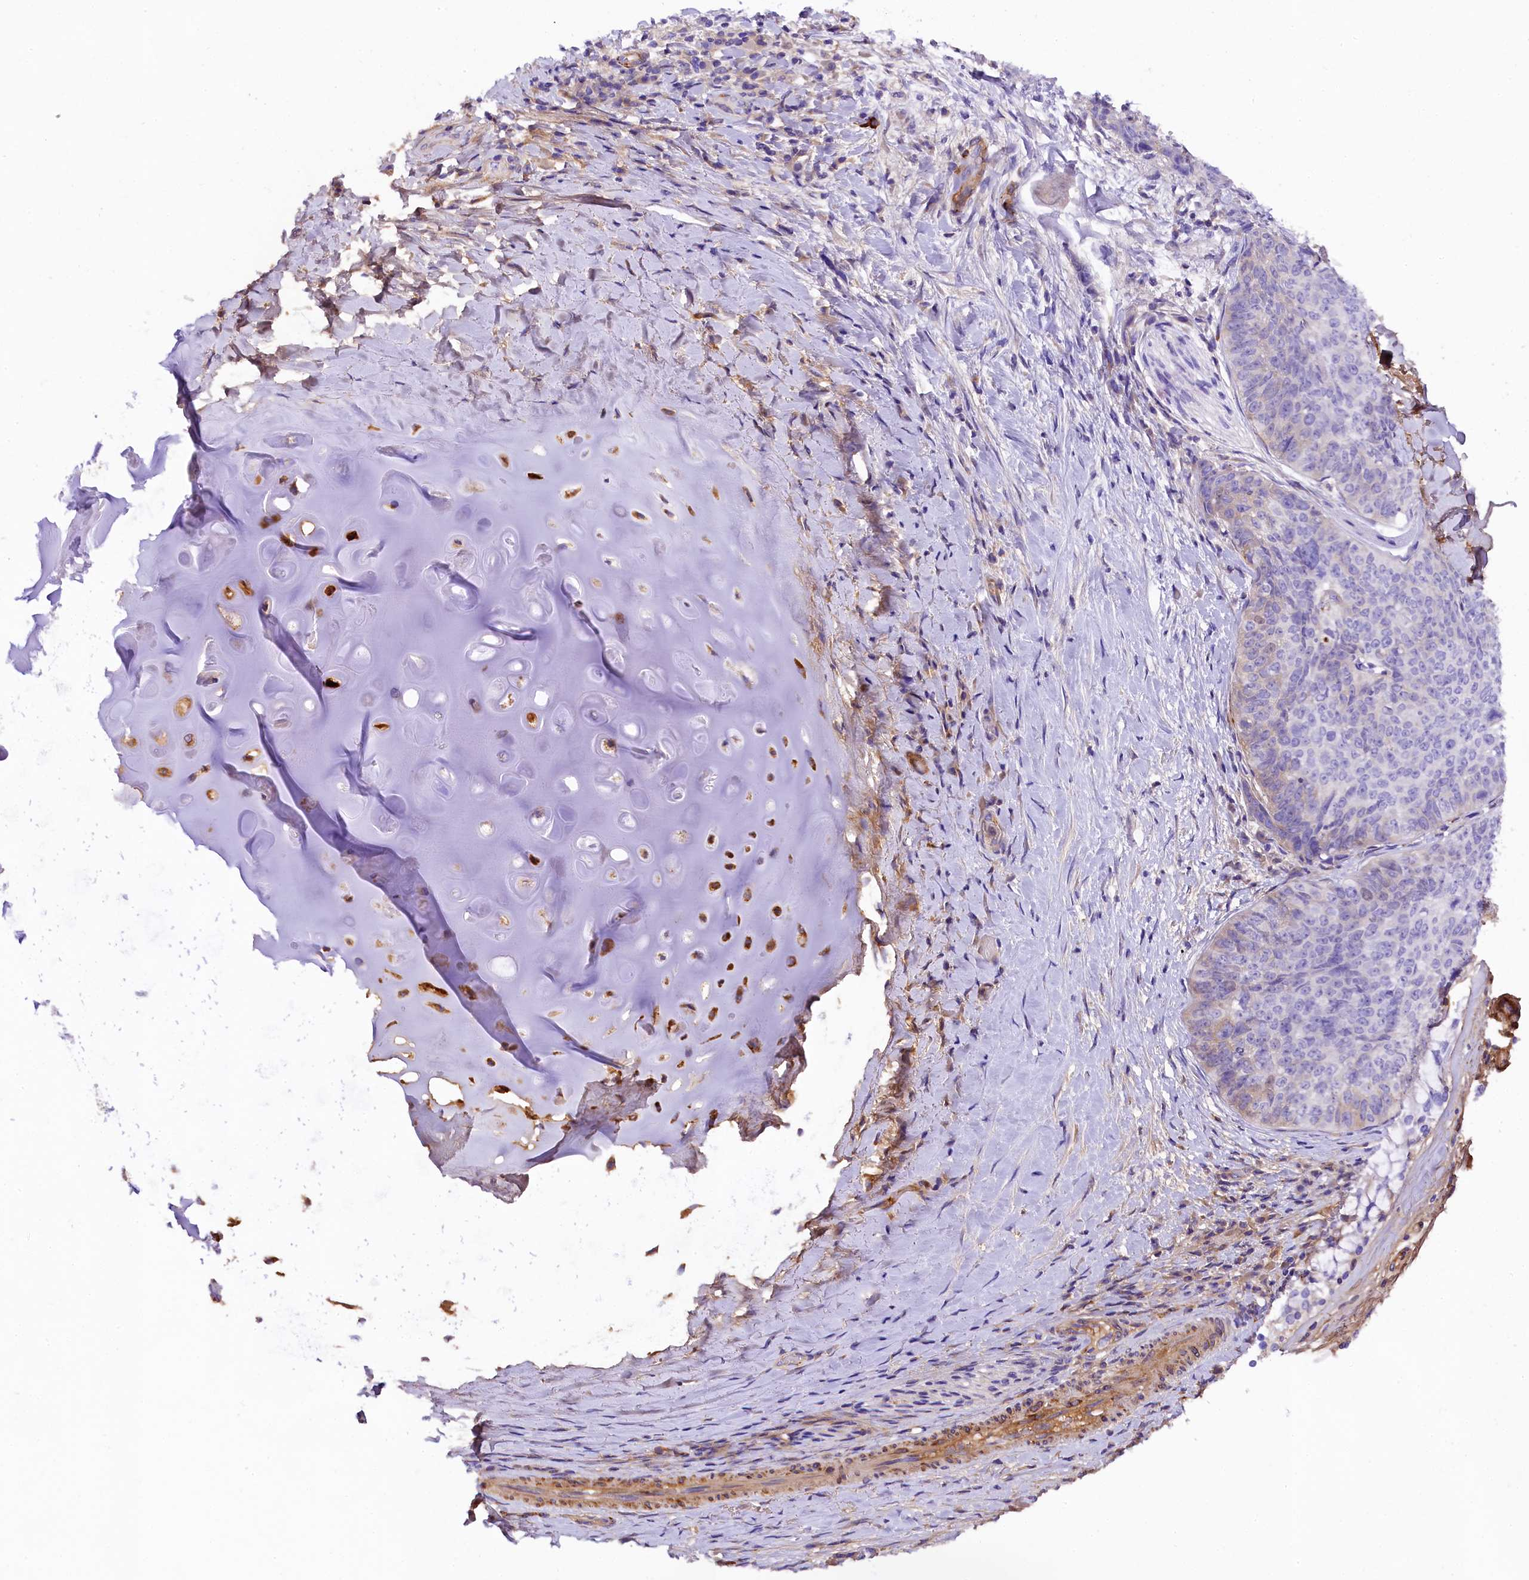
{"staining": {"intensity": "moderate", "quantity": "25%-75%", "location": "cytoplasmic/membranous"}, "tissue": "adipose tissue", "cell_type": "Adipocytes", "image_type": "normal", "snomed": [{"axis": "morphology", "description": "Normal tissue, NOS"}, {"axis": "morphology", "description": "Squamous cell carcinoma, NOS"}, {"axis": "topography", "description": "Bronchus"}, {"axis": "topography", "description": "Lung"}], "caption": "Immunohistochemical staining of normal human adipose tissue displays moderate cytoplasmic/membranous protein expression in approximately 25%-75% of adipocytes.", "gene": "SOD3", "patient": {"sex": "male", "age": 64}}